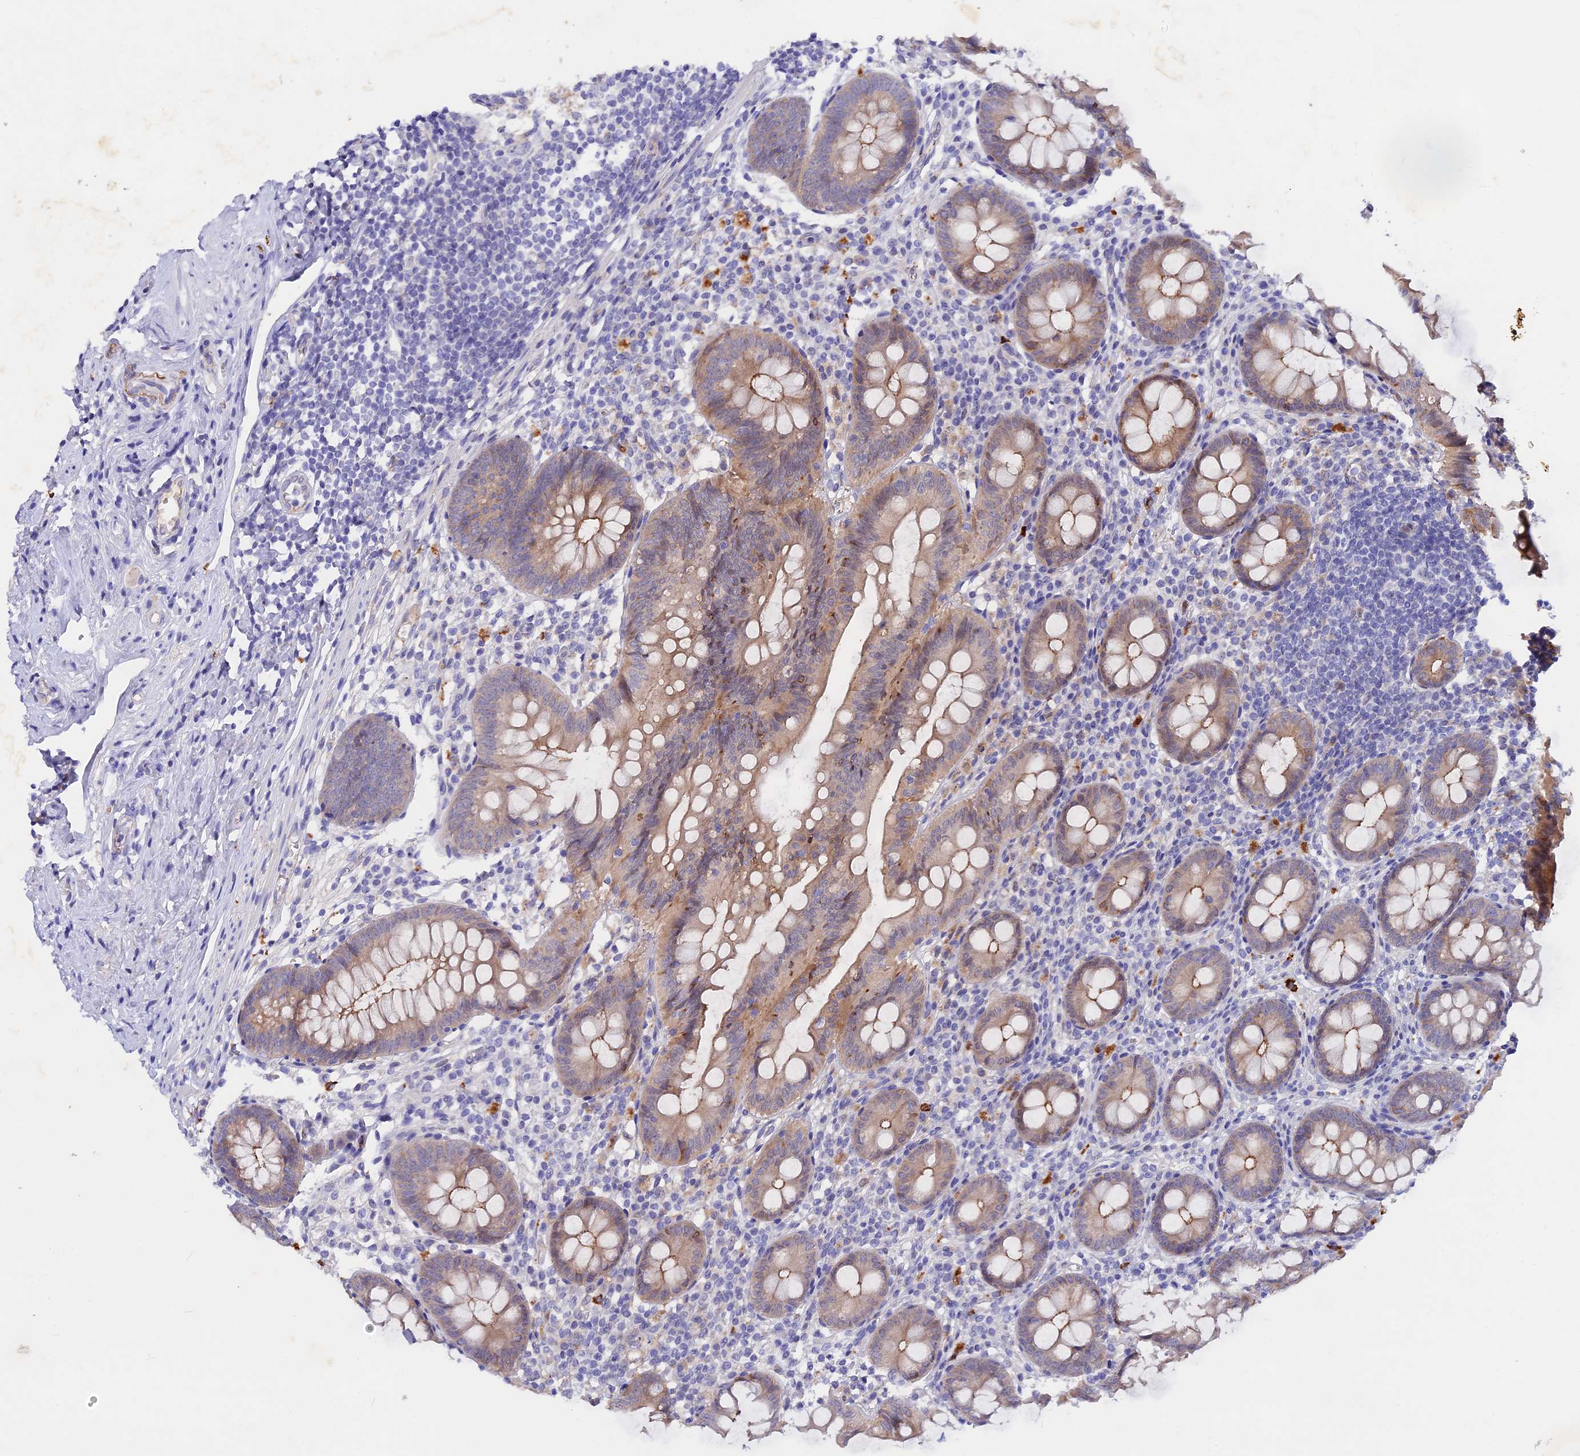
{"staining": {"intensity": "moderate", "quantity": "25%-75%", "location": "cytoplasmic/membranous"}, "tissue": "appendix", "cell_type": "Glandular cells", "image_type": "normal", "snomed": [{"axis": "morphology", "description": "Normal tissue, NOS"}, {"axis": "topography", "description": "Appendix"}], "caption": "Glandular cells reveal moderate cytoplasmic/membranous staining in approximately 25%-75% of cells in benign appendix. (DAB IHC with brightfield microscopy, high magnification).", "gene": "GK5", "patient": {"sex": "female", "age": 51}}